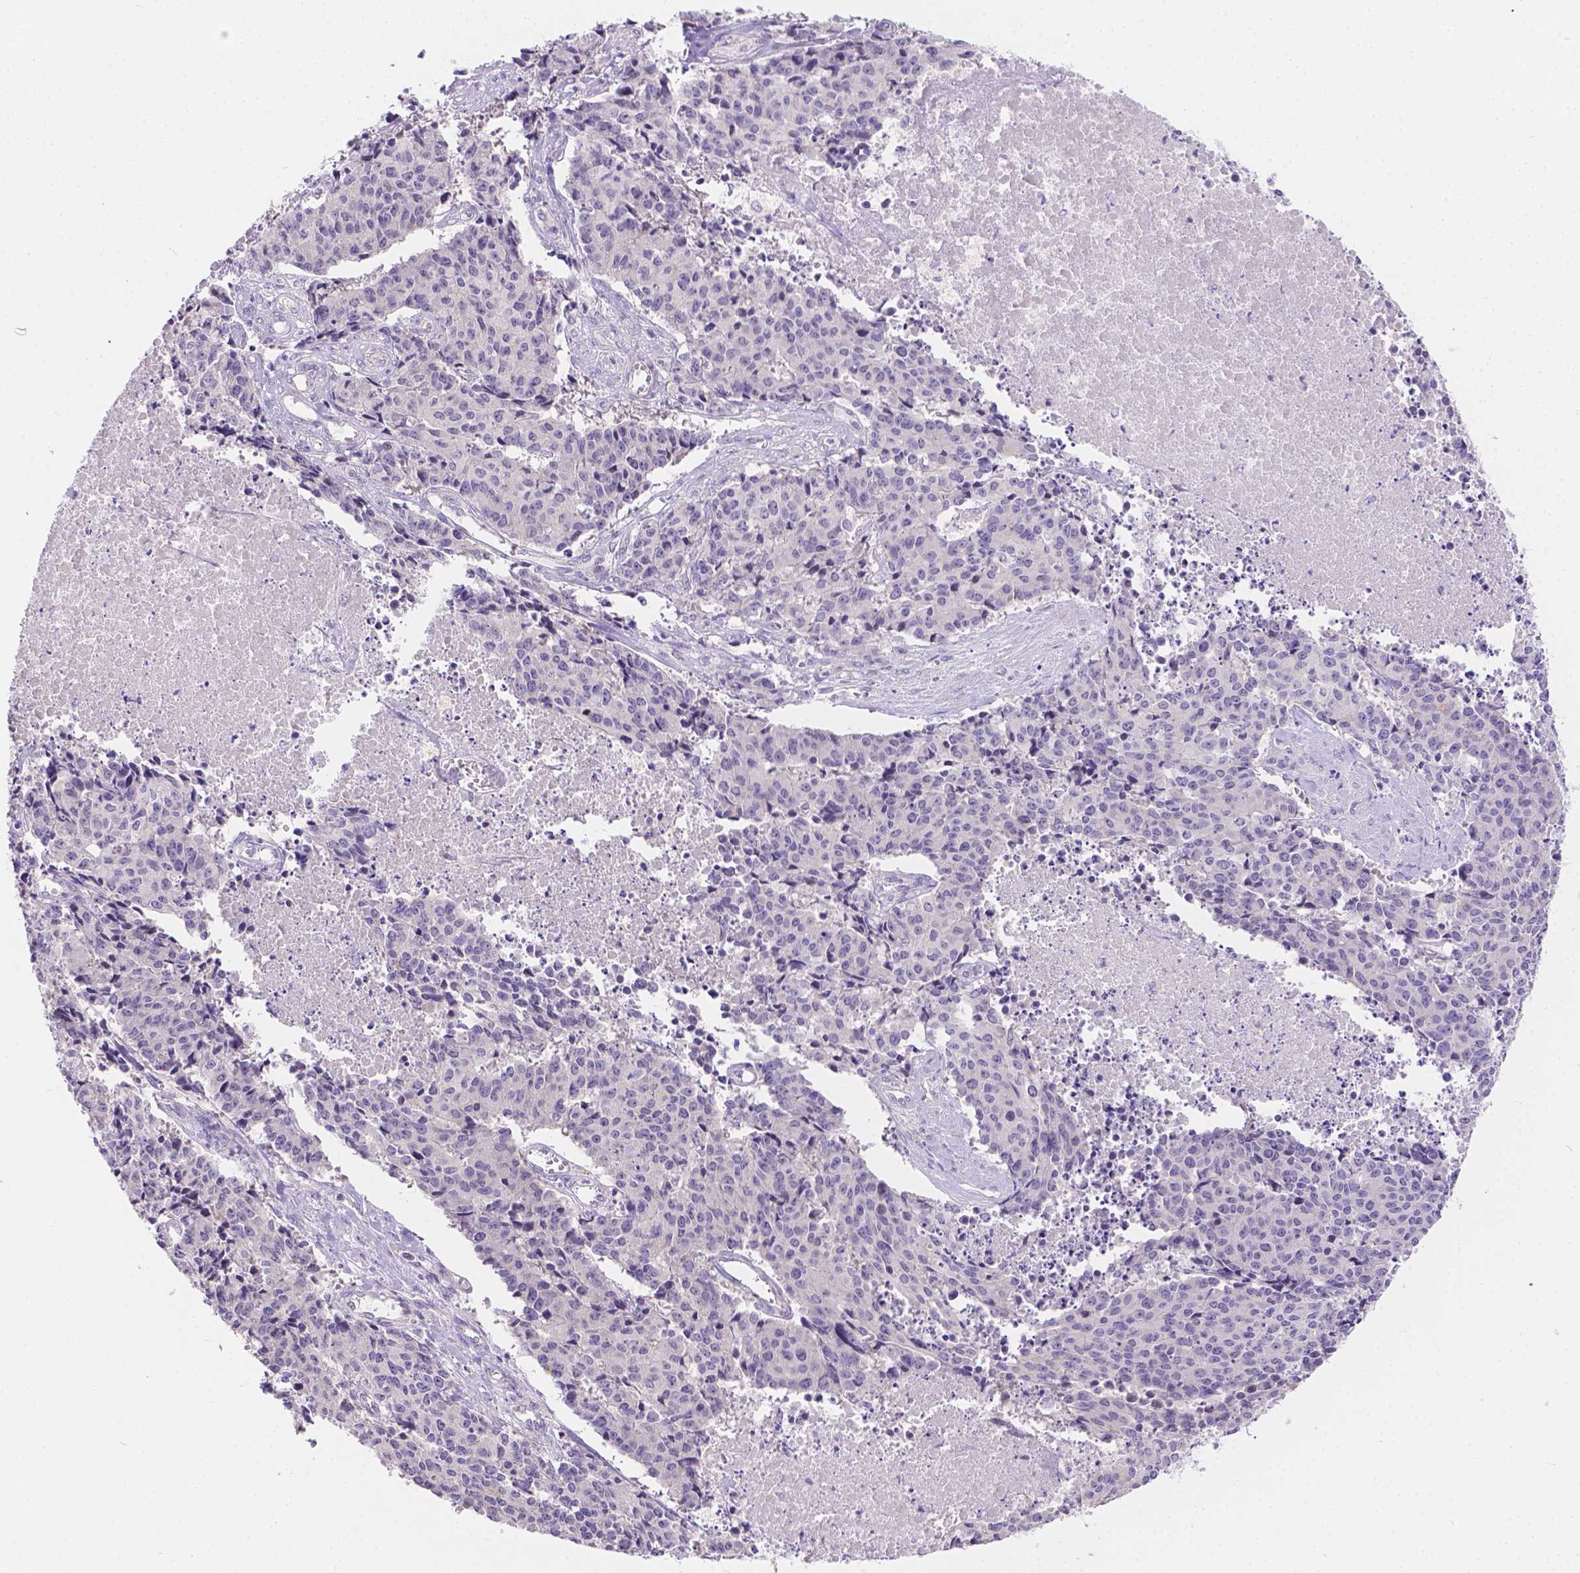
{"staining": {"intensity": "negative", "quantity": "none", "location": "none"}, "tissue": "cervical cancer", "cell_type": "Tumor cells", "image_type": "cancer", "snomed": [{"axis": "morphology", "description": "Squamous cell carcinoma, NOS"}, {"axis": "topography", "description": "Cervix"}], "caption": "Tumor cells are negative for brown protein staining in cervical cancer (squamous cell carcinoma).", "gene": "CD96", "patient": {"sex": "female", "age": 28}}